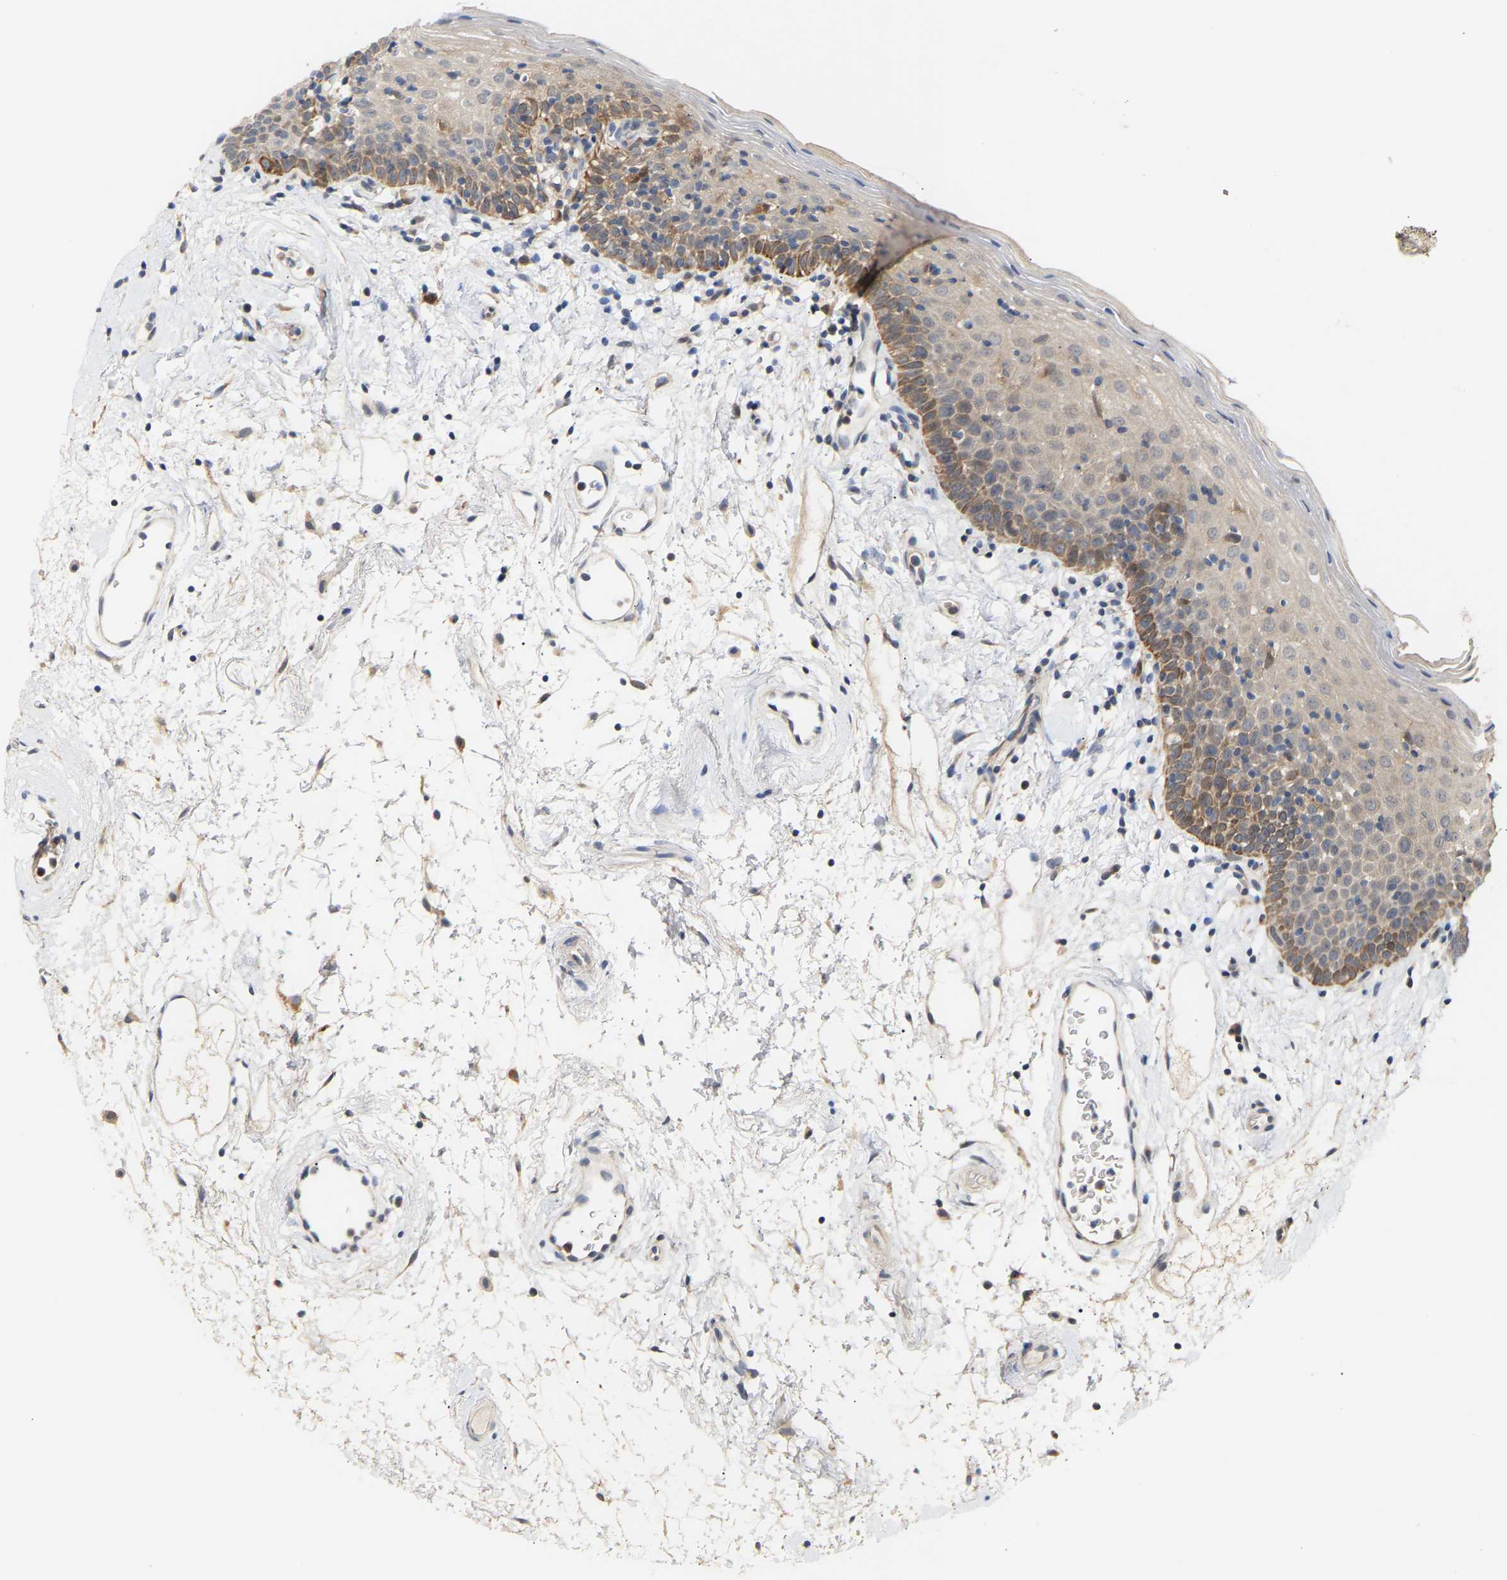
{"staining": {"intensity": "moderate", "quantity": "<25%", "location": "cytoplasmic/membranous"}, "tissue": "oral mucosa", "cell_type": "Squamous epithelial cells", "image_type": "normal", "snomed": [{"axis": "morphology", "description": "Normal tissue, NOS"}, {"axis": "topography", "description": "Oral tissue"}], "caption": "Brown immunohistochemical staining in unremarkable oral mucosa shows moderate cytoplasmic/membranous expression in approximately <25% of squamous epithelial cells. The protein is shown in brown color, while the nuclei are stained blue.", "gene": "TPMT", "patient": {"sex": "male", "age": 66}}